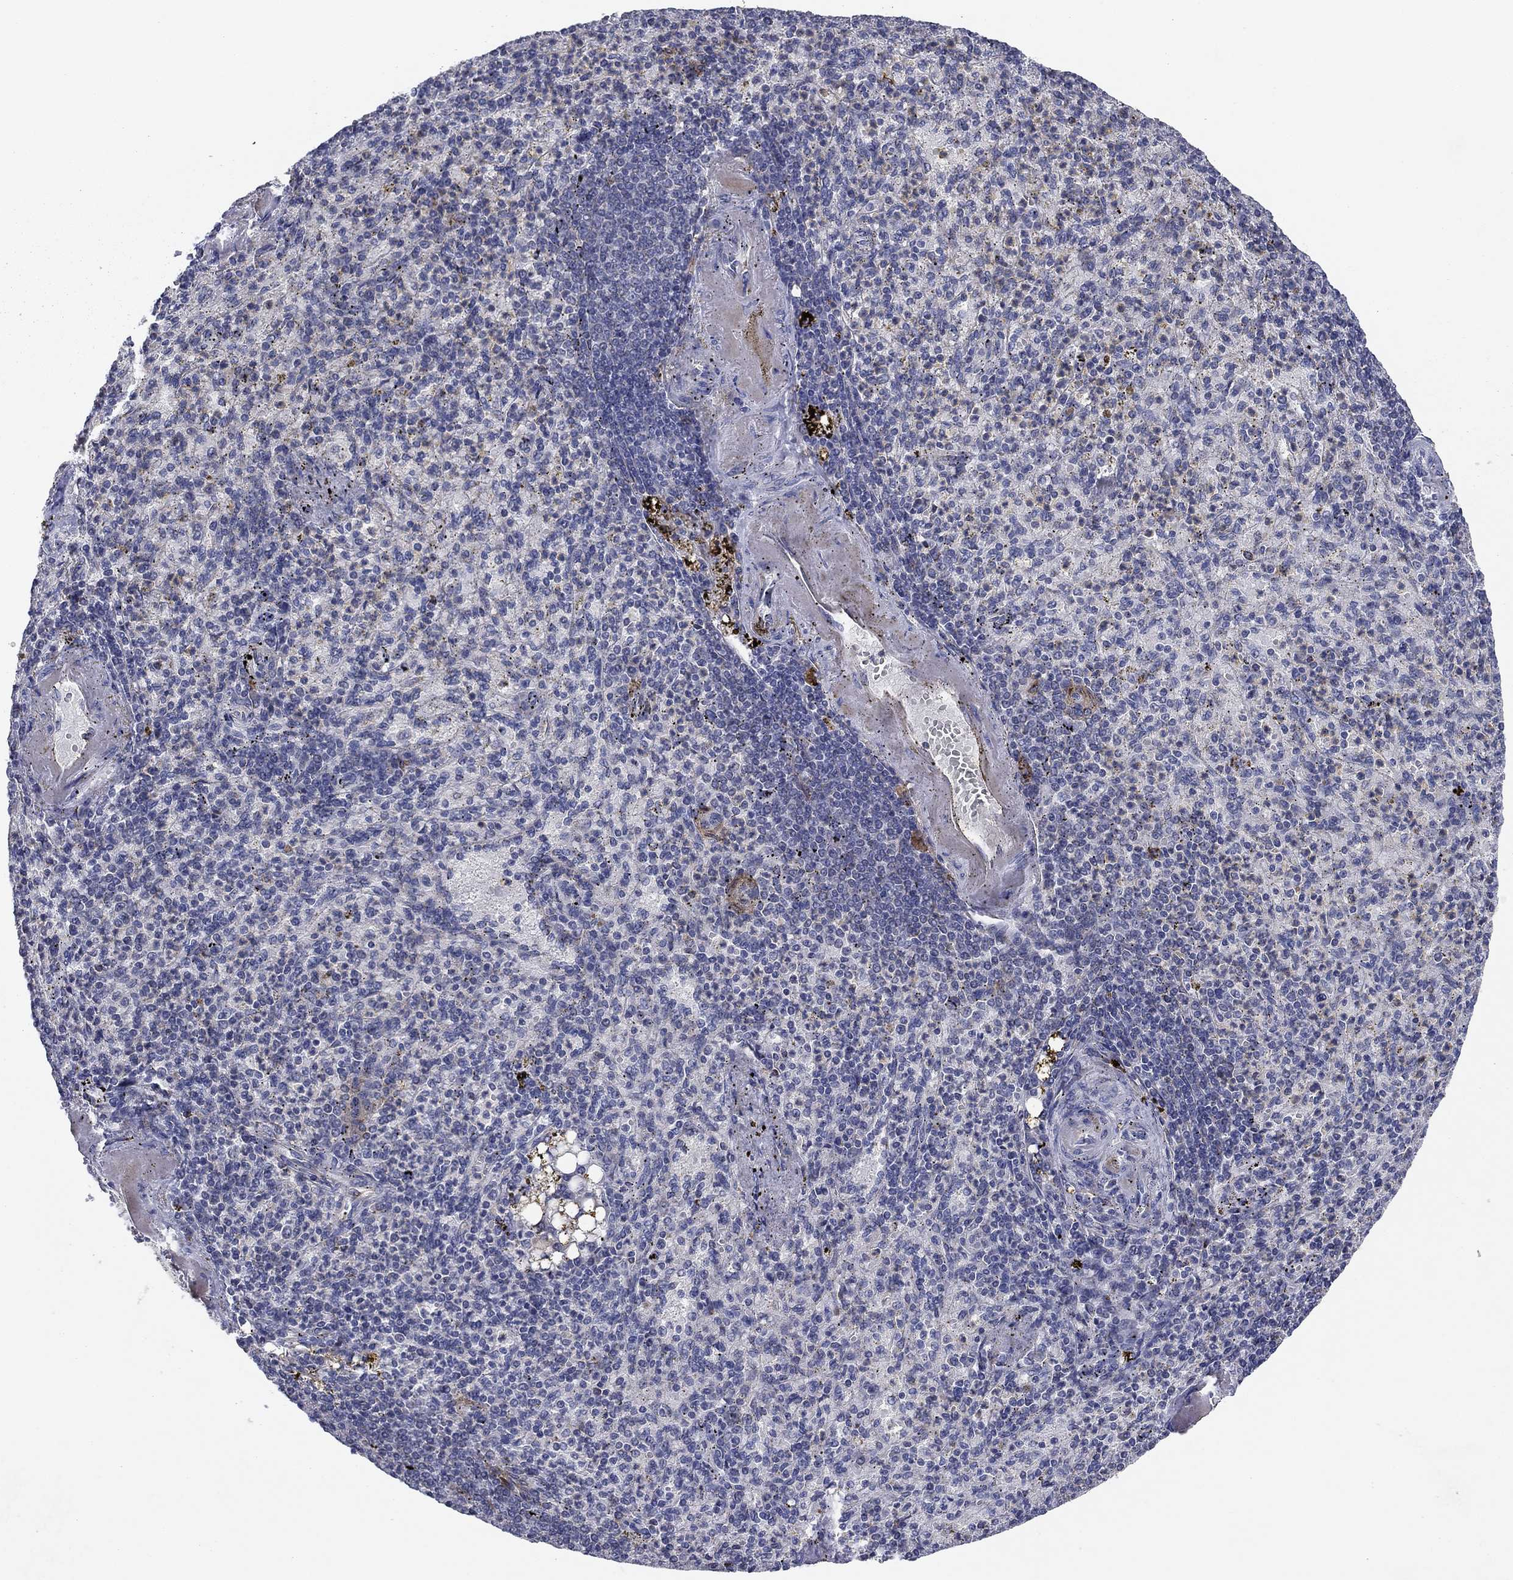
{"staining": {"intensity": "negative", "quantity": "none", "location": "none"}, "tissue": "spleen", "cell_type": "Cells in red pulp", "image_type": "normal", "snomed": [{"axis": "morphology", "description": "Normal tissue, NOS"}, {"axis": "topography", "description": "Spleen"}], "caption": "Immunohistochemistry micrograph of unremarkable spleen: spleen stained with DAB (3,3'-diaminobenzidine) demonstrates no significant protein positivity in cells in red pulp.", "gene": "PTGDS", "patient": {"sex": "female", "age": 74}}